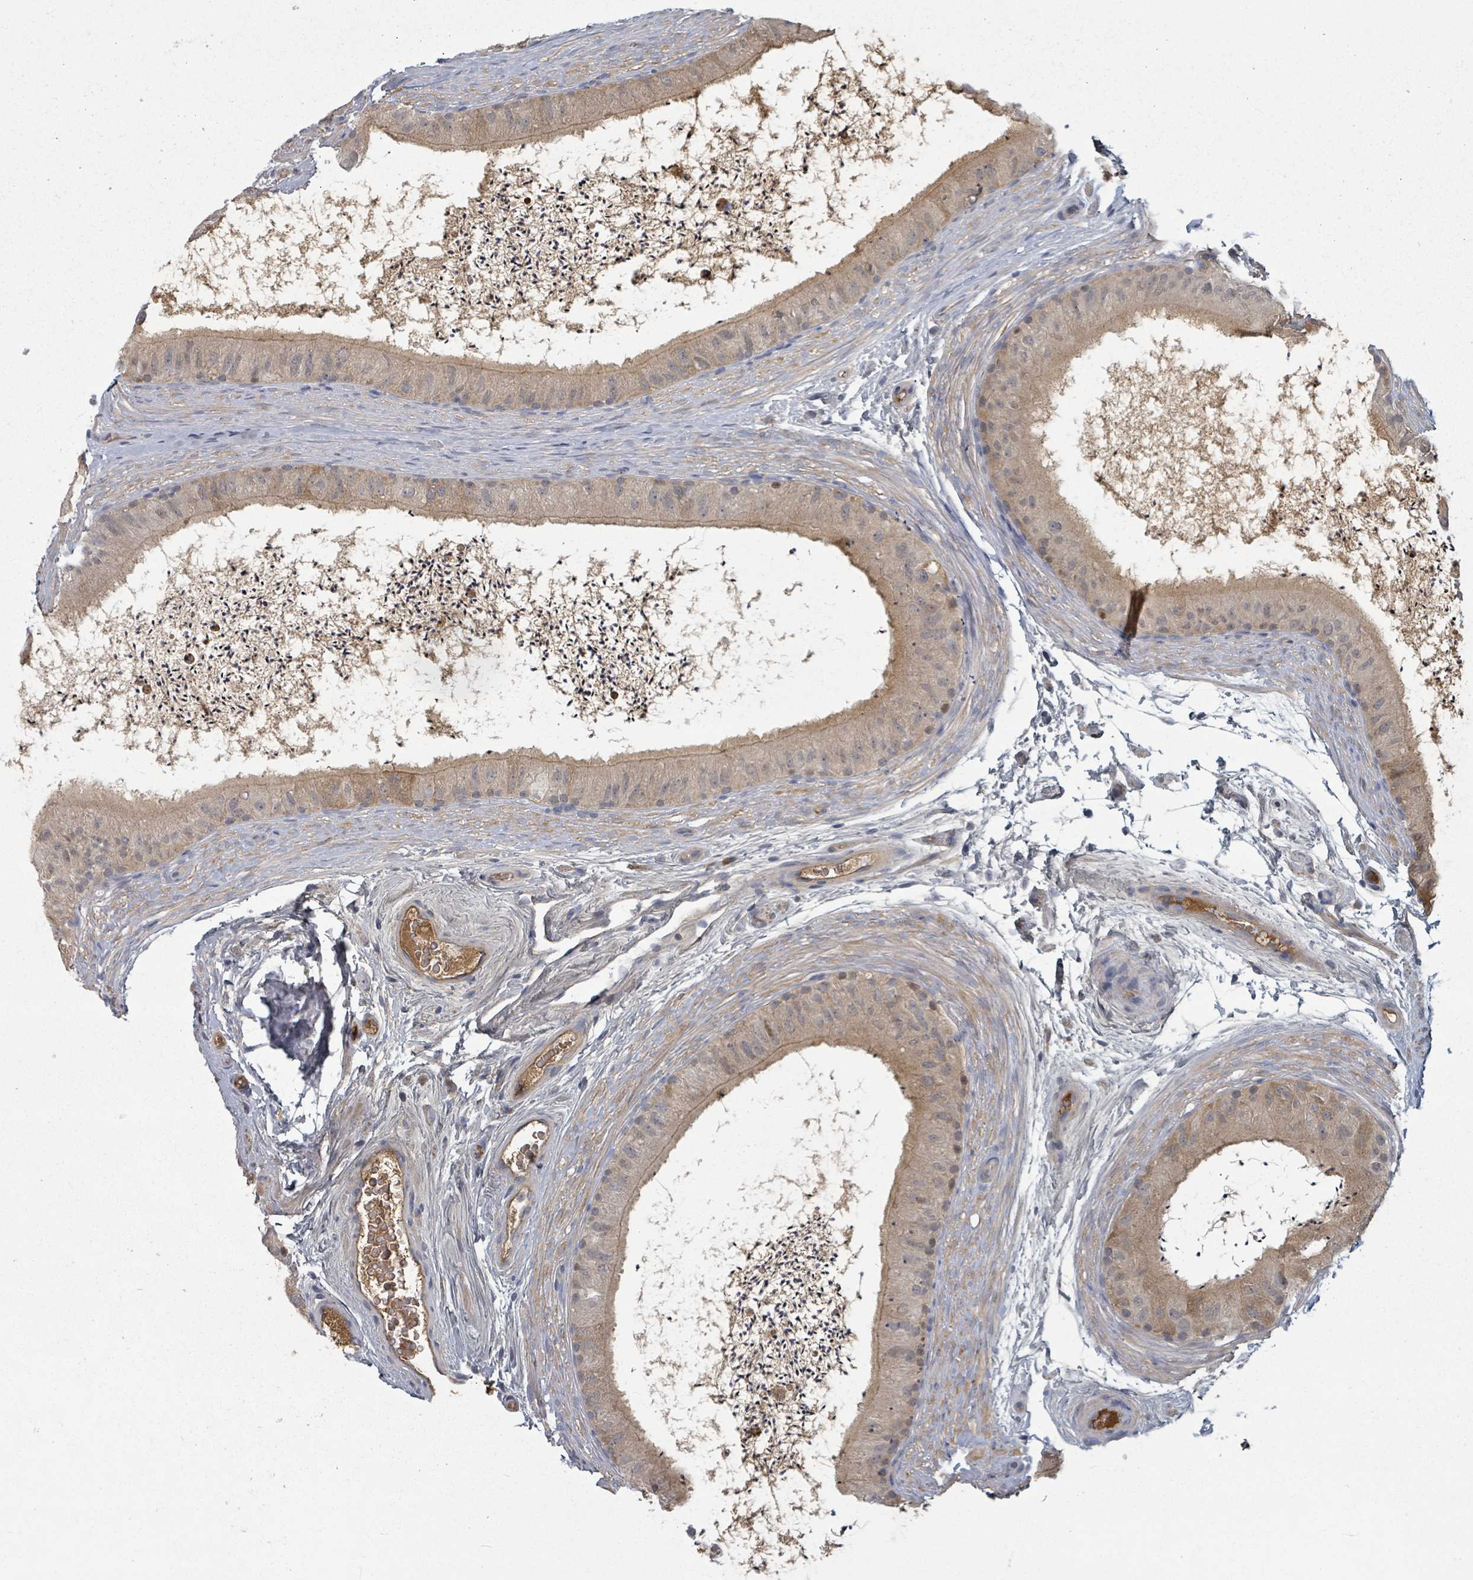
{"staining": {"intensity": "weak", "quantity": "25%-75%", "location": "cytoplasmic/membranous"}, "tissue": "epididymis", "cell_type": "Glandular cells", "image_type": "normal", "snomed": [{"axis": "morphology", "description": "Normal tissue, NOS"}, {"axis": "topography", "description": "Epididymis"}], "caption": "The immunohistochemical stain labels weak cytoplasmic/membranous expression in glandular cells of normal epididymis.", "gene": "GABBR1", "patient": {"sex": "male", "age": 50}}